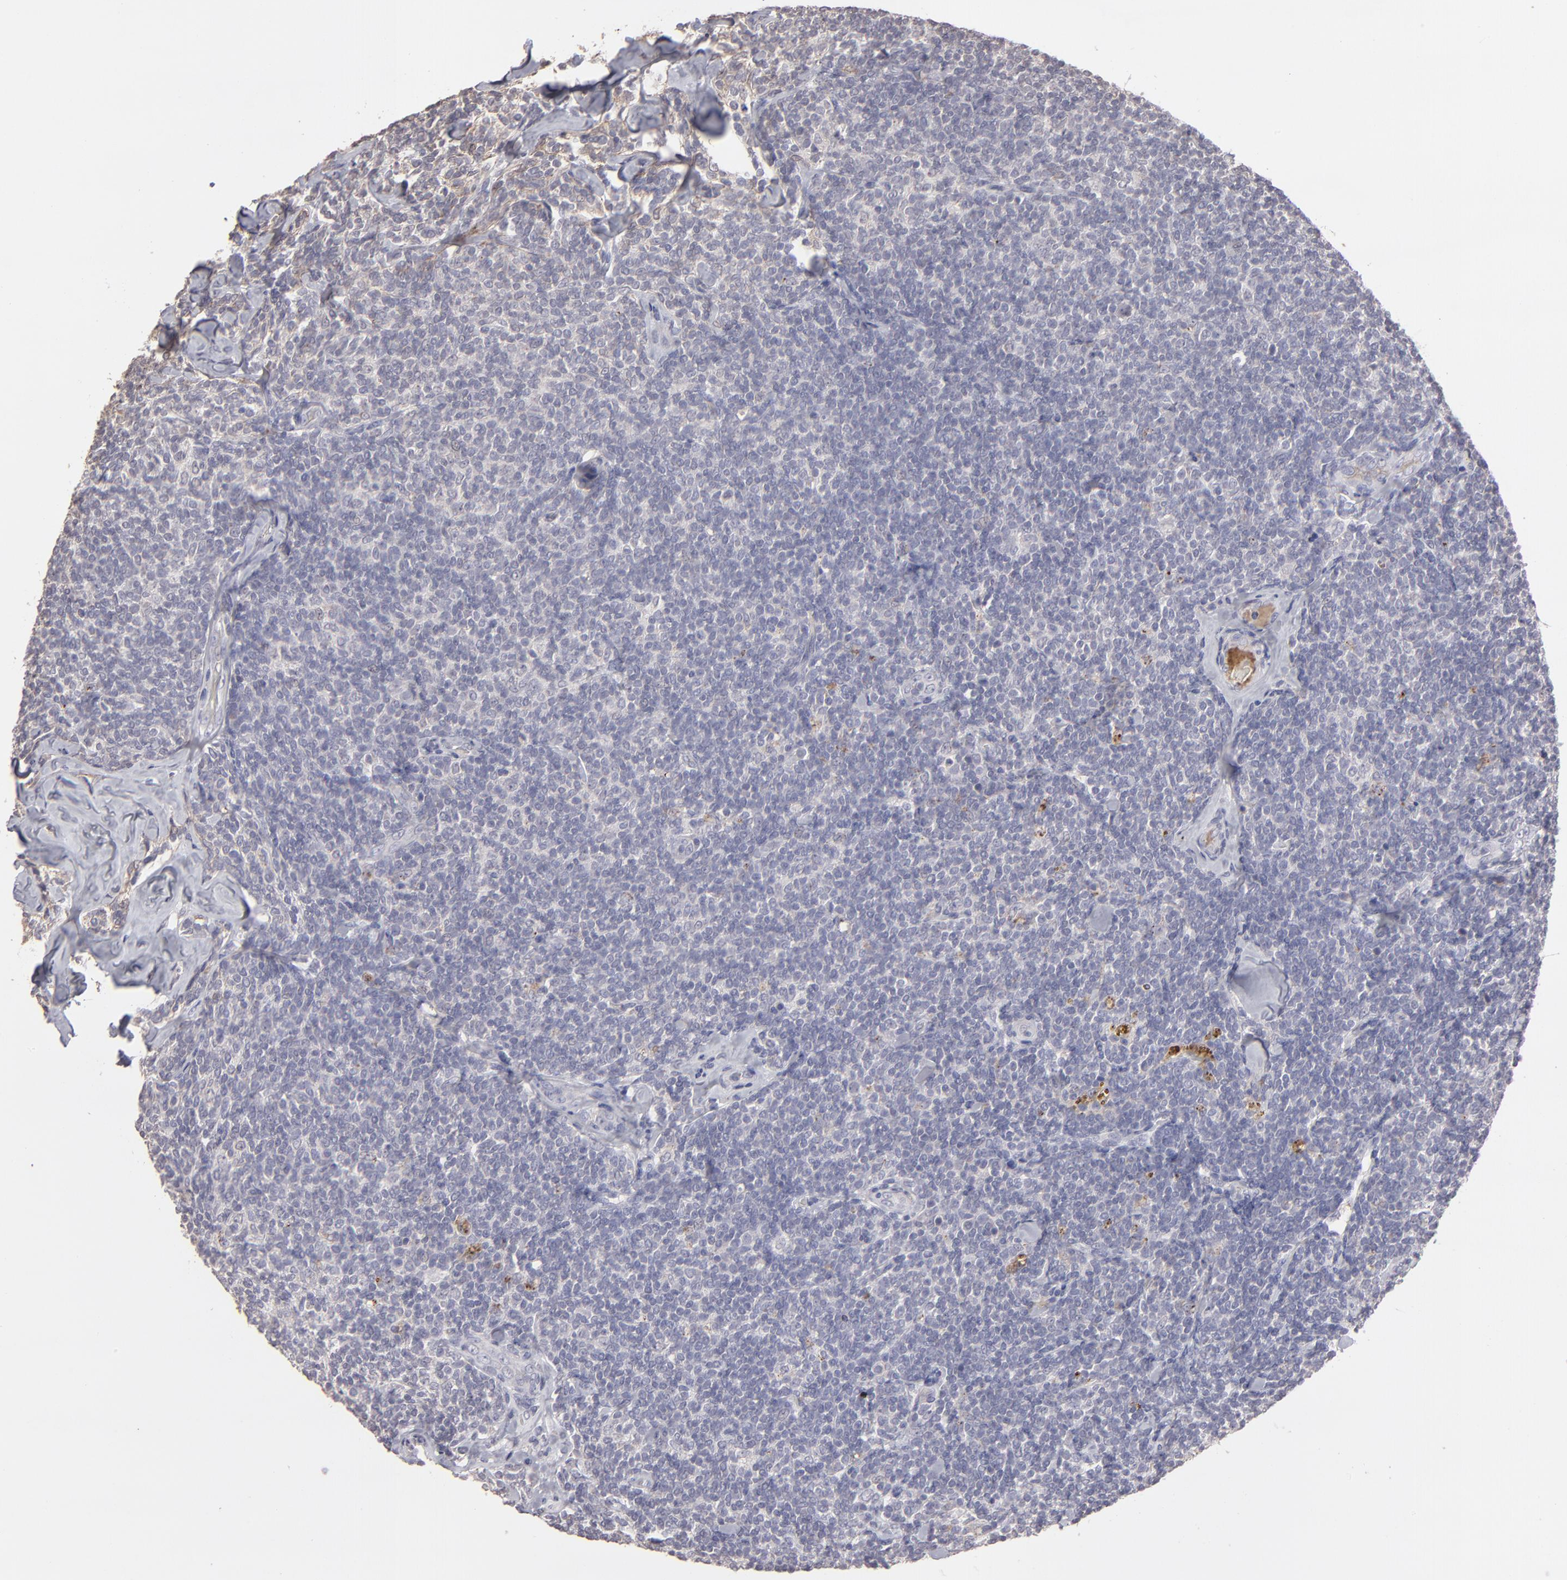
{"staining": {"intensity": "negative", "quantity": "none", "location": "none"}, "tissue": "lymphoma", "cell_type": "Tumor cells", "image_type": "cancer", "snomed": [{"axis": "morphology", "description": "Malignant lymphoma, non-Hodgkin's type, Low grade"}, {"axis": "topography", "description": "Lymph node"}], "caption": "A histopathology image of malignant lymphoma, non-Hodgkin's type (low-grade) stained for a protein shows no brown staining in tumor cells.", "gene": "ITGB5", "patient": {"sex": "female", "age": 56}}